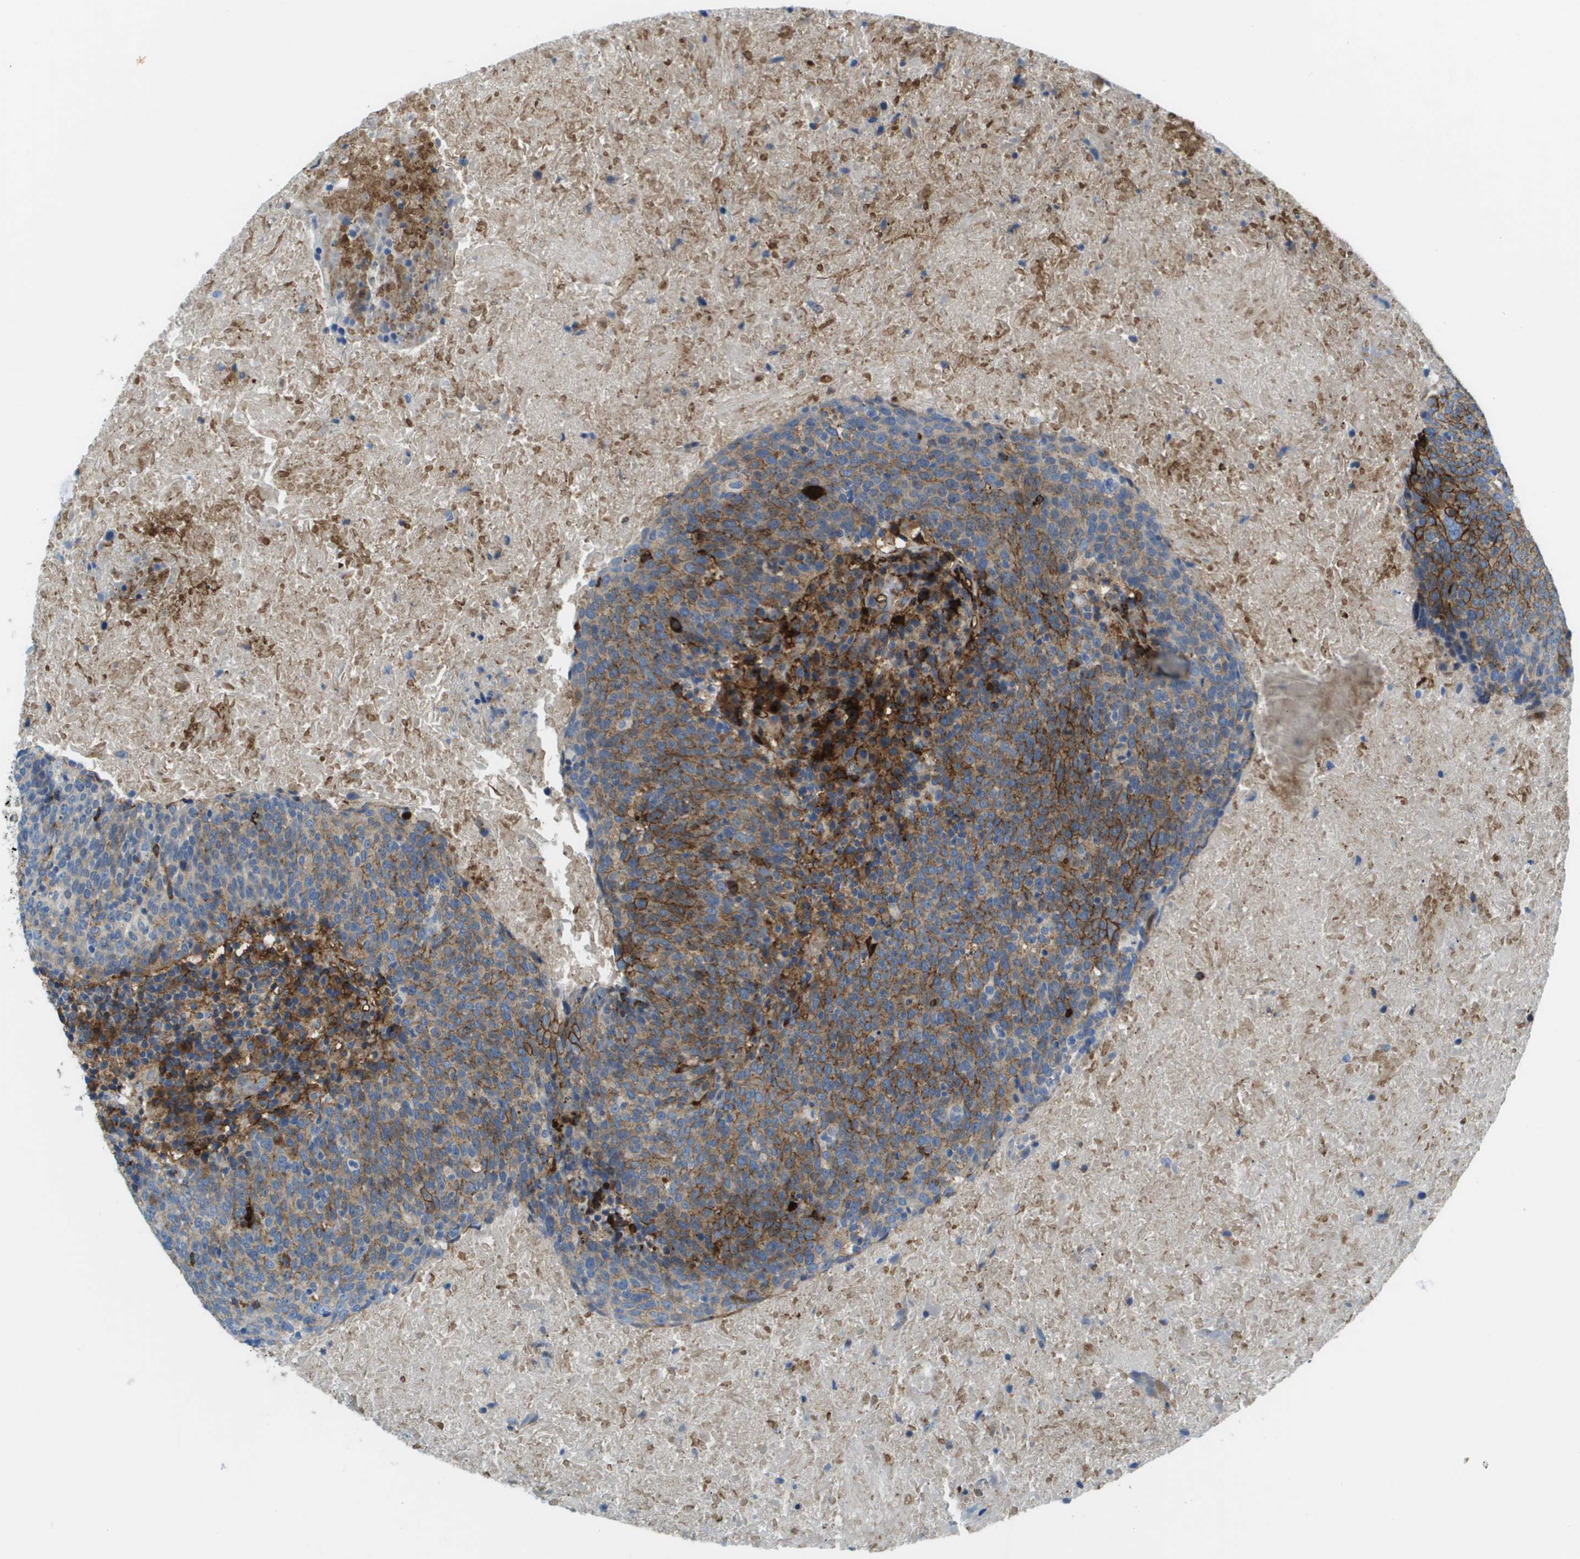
{"staining": {"intensity": "moderate", "quantity": "25%-75%", "location": "cytoplasmic/membranous"}, "tissue": "head and neck cancer", "cell_type": "Tumor cells", "image_type": "cancer", "snomed": [{"axis": "morphology", "description": "Squamous cell carcinoma, NOS"}, {"axis": "morphology", "description": "Squamous cell carcinoma, metastatic, NOS"}, {"axis": "topography", "description": "Lymph node"}, {"axis": "topography", "description": "Head-Neck"}], "caption": "This is a histology image of immunohistochemistry staining of head and neck cancer (squamous cell carcinoma), which shows moderate expression in the cytoplasmic/membranous of tumor cells.", "gene": "SDC1", "patient": {"sex": "male", "age": 62}}